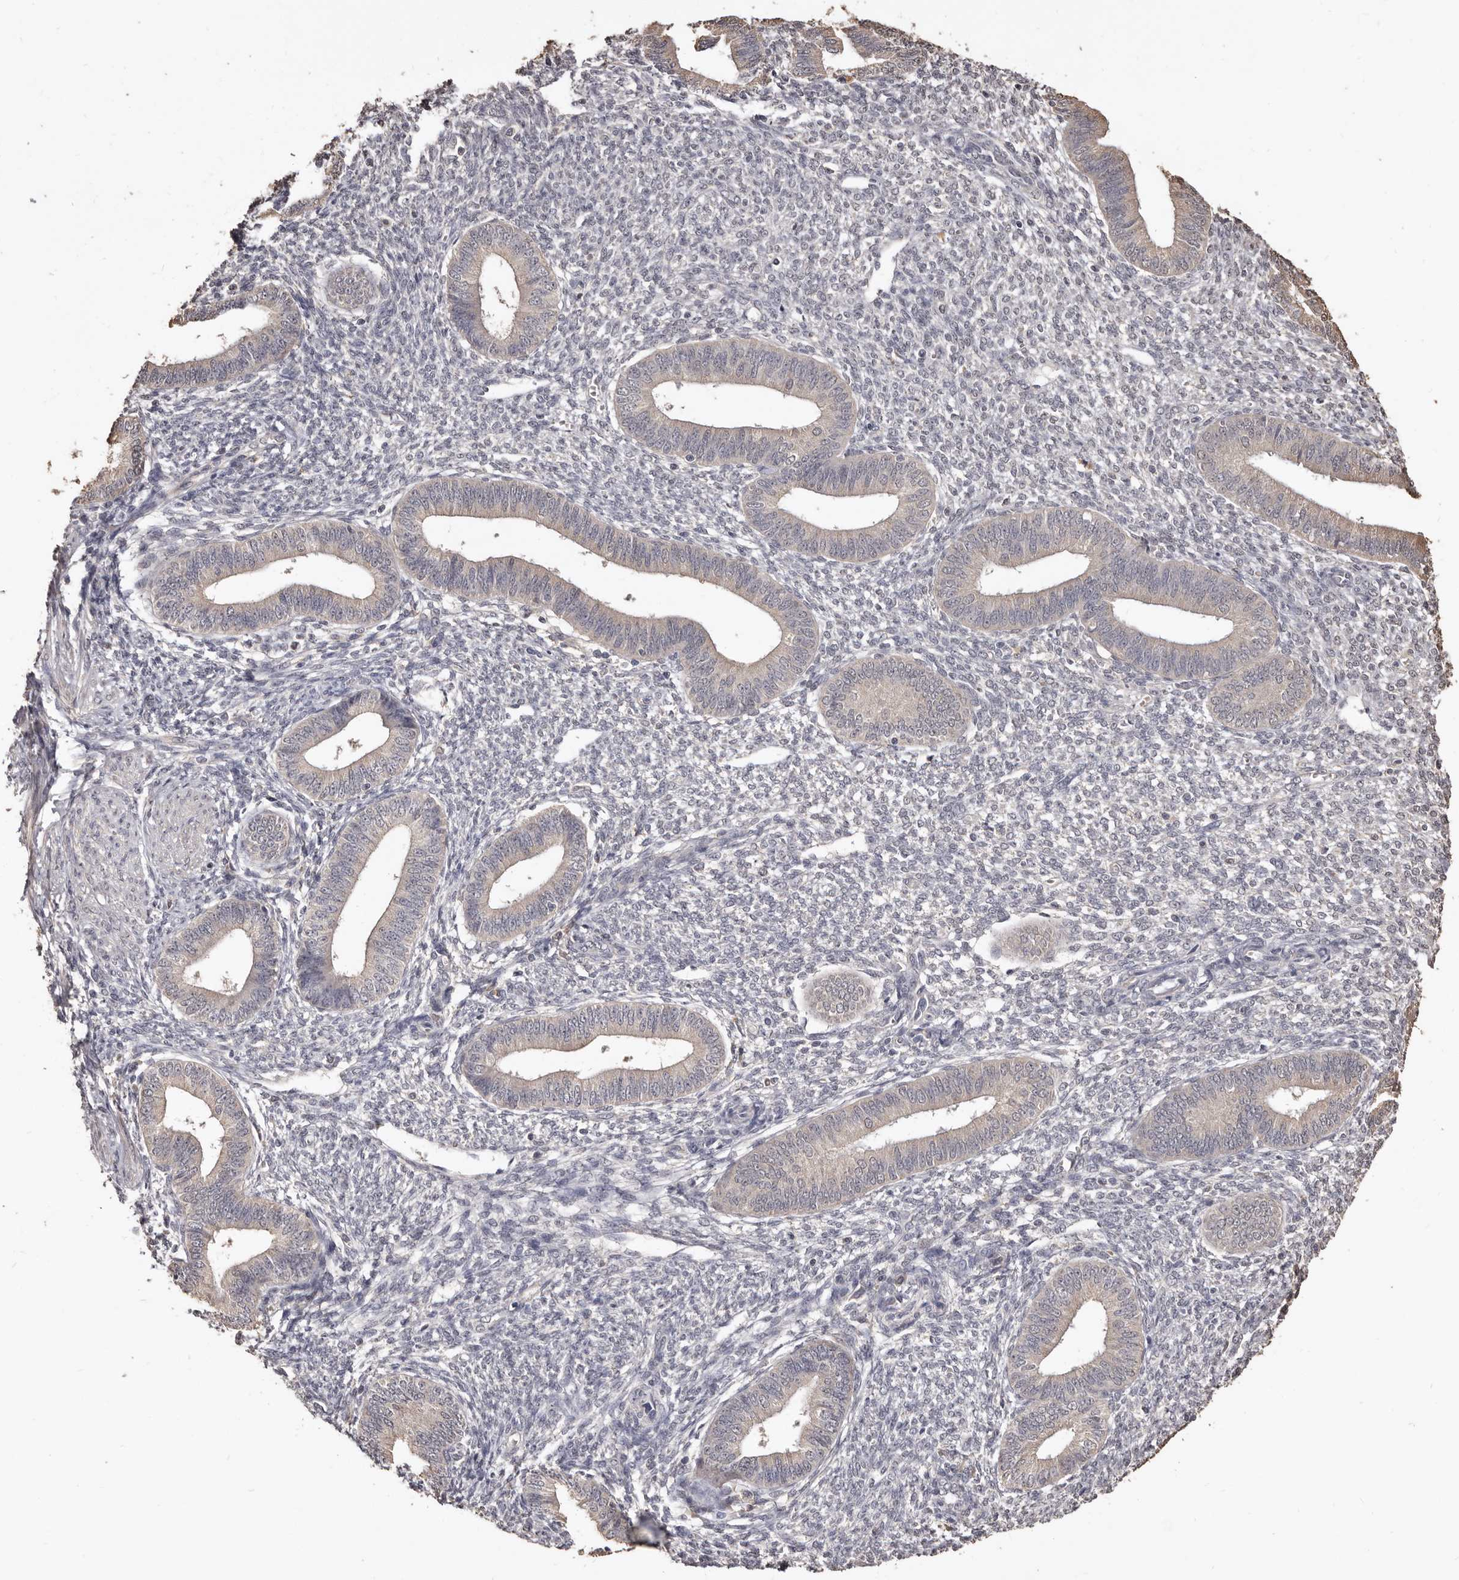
{"staining": {"intensity": "negative", "quantity": "none", "location": "none"}, "tissue": "endometrium", "cell_type": "Cells in endometrial stroma", "image_type": "normal", "snomed": [{"axis": "morphology", "description": "Normal tissue, NOS"}, {"axis": "topography", "description": "Endometrium"}], "caption": "Immunohistochemistry (IHC) photomicrograph of unremarkable endometrium stained for a protein (brown), which reveals no staining in cells in endometrial stroma. (Stains: DAB IHC with hematoxylin counter stain, Microscopy: brightfield microscopy at high magnification).", "gene": "INAVA", "patient": {"sex": "female", "age": 46}}